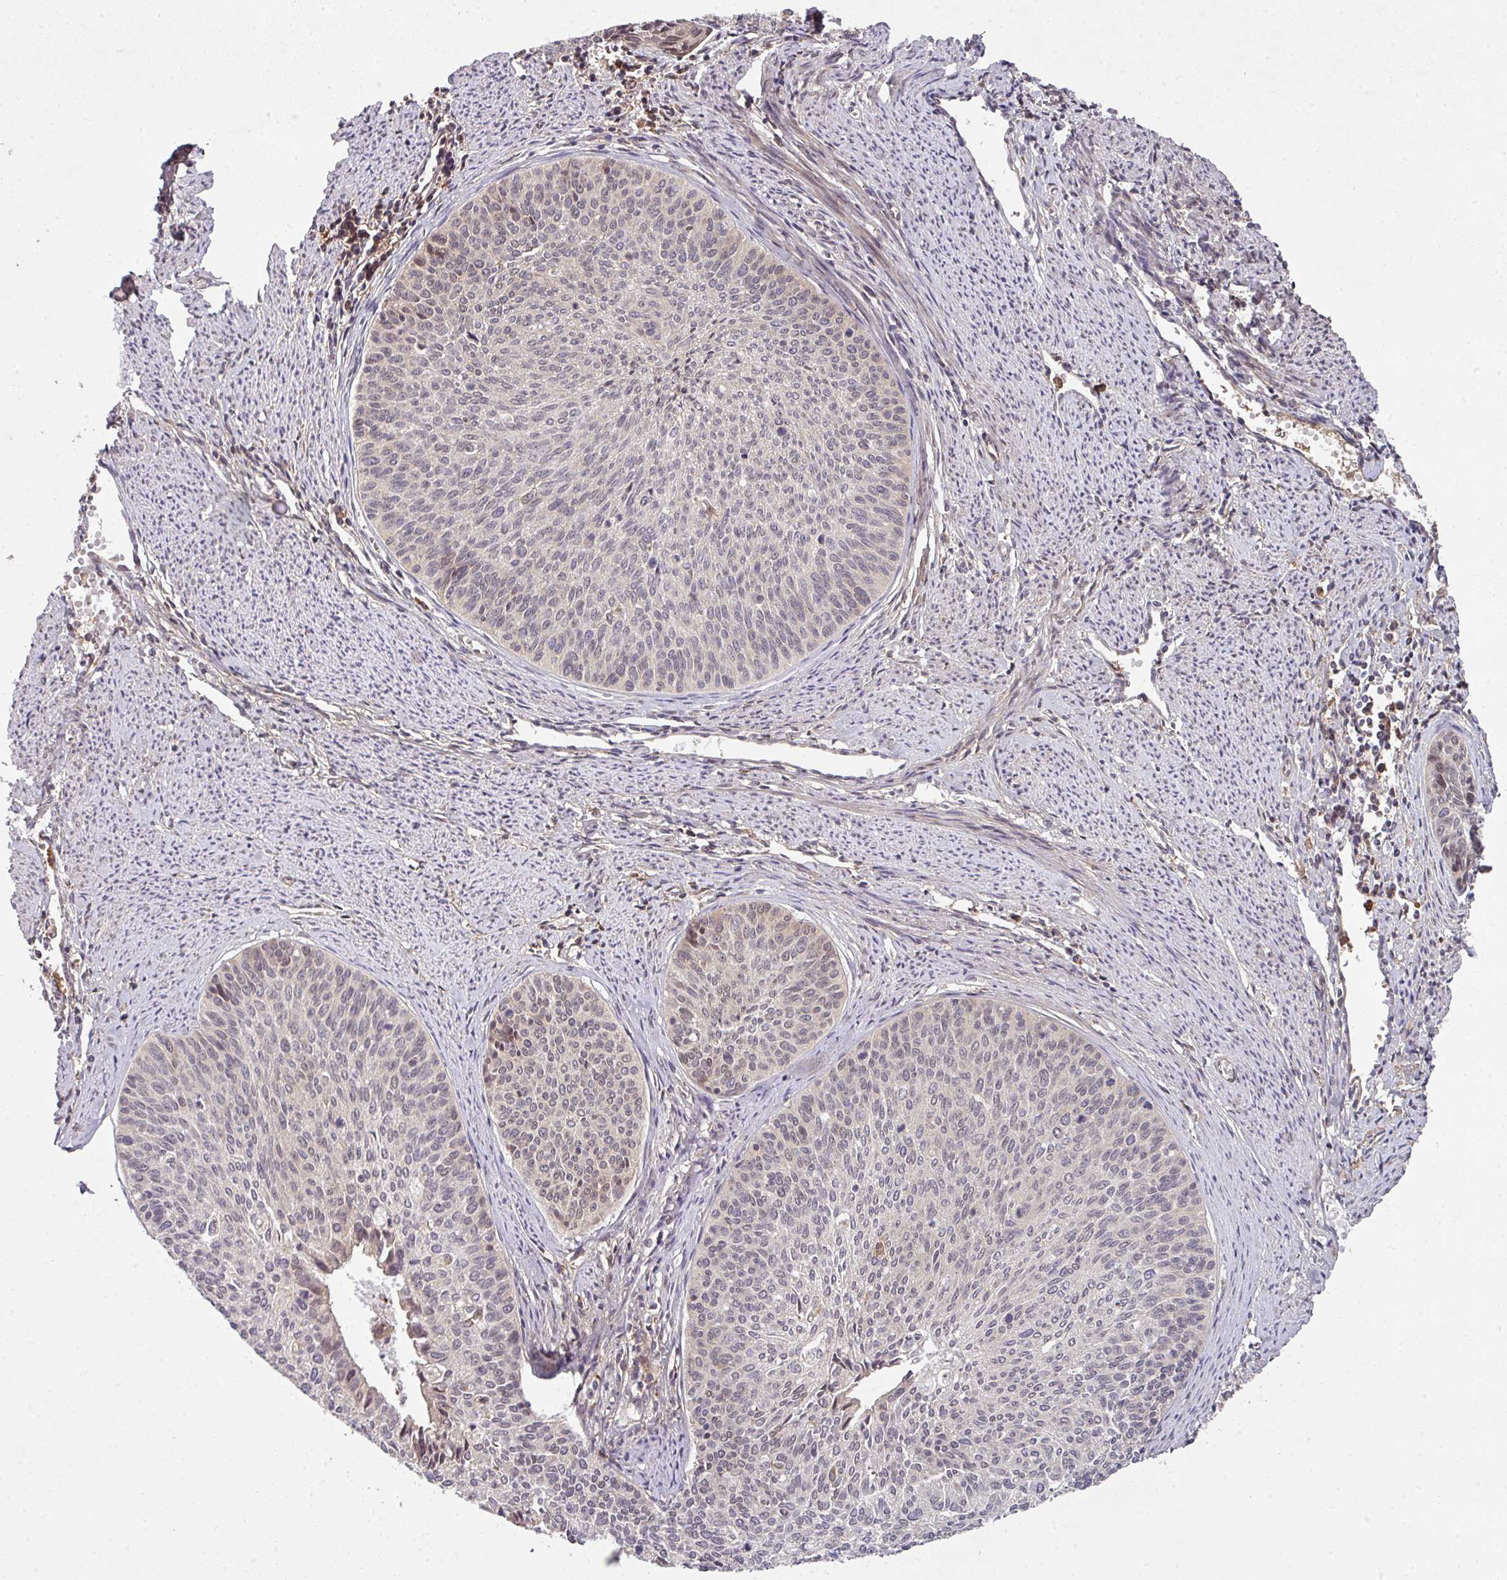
{"staining": {"intensity": "weak", "quantity": "<25%", "location": "nuclear"}, "tissue": "cervical cancer", "cell_type": "Tumor cells", "image_type": "cancer", "snomed": [{"axis": "morphology", "description": "Squamous cell carcinoma, NOS"}, {"axis": "topography", "description": "Cervix"}], "caption": "This is an immunohistochemistry photomicrograph of human cervical squamous cell carcinoma. There is no positivity in tumor cells.", "gene": "CAMLG", "patient": {"sex": "female", "age": 55}}